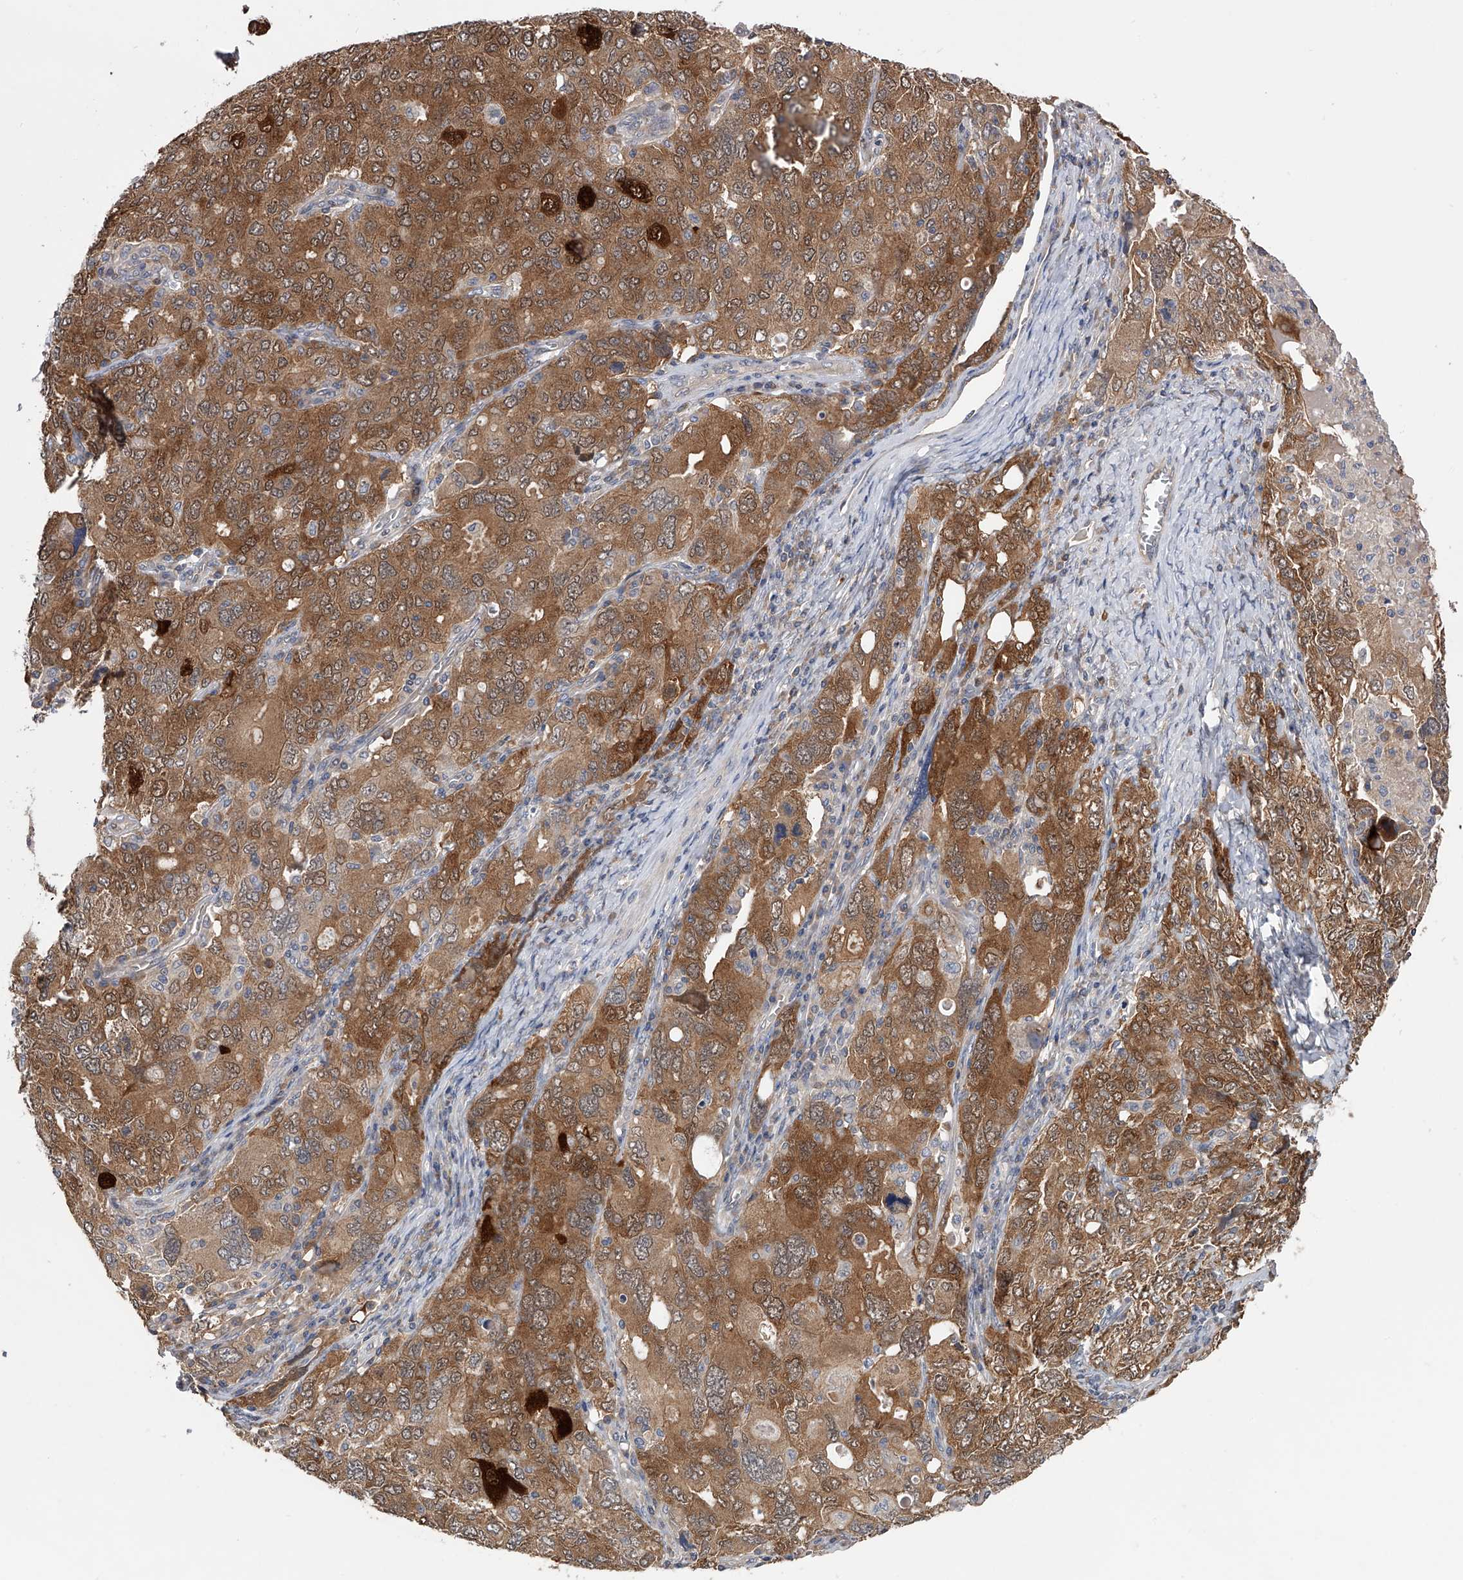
{"staining": {"intensity": "moderate", "quantity": ">75%", "location": "cytoplasmic/membranous"}, "tissue": "ovarian cancer", "cell_type": "Tumor cells", "image_type": "cancer", "snomed": [{"axis": "morphology", "description": "Carcinoma, endometroid"}, {"axis": "topography", "description": "Ovary"}], "caption": "Ovarian cancer stained with DAB immunohistochemistry (IHC) demonstrates medium levels of moderate cytoplasmic/membranous staining in about >75% of tumor cells.", "gene": "CFAP298", "patient": {"sex": "female", "age": 62}}